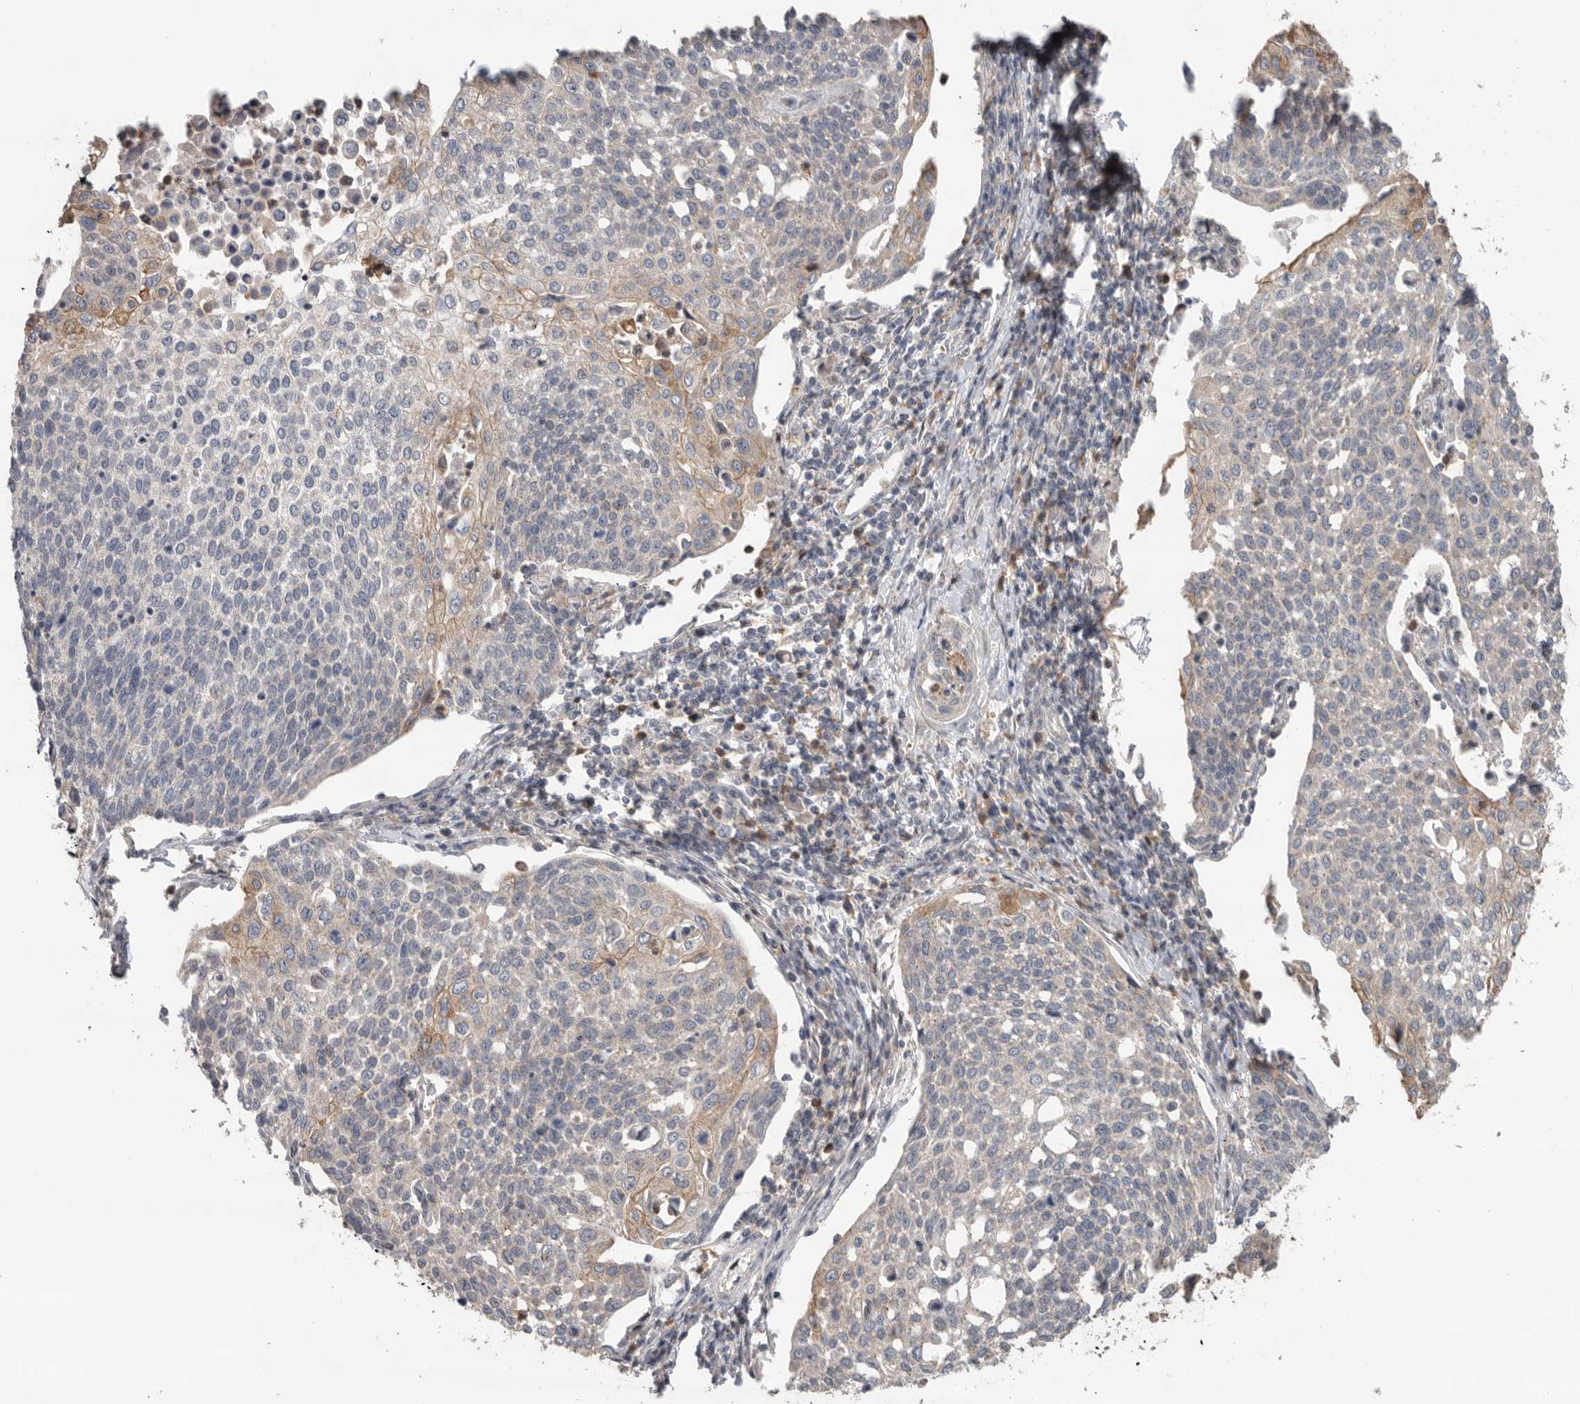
{"staining": {"intensity": "moderate", "quantity": "<25%", "location": "cytoplasmic/membranous"}, "tissue": "cervical cancer", "cell_type": "Tumor cells", "image_type": "cancer", "snomed": [{"axis": "morphology", "description": "Squamous cell carcinoma, NOS"}, {"axis": "topography", "description": "Cervix"}], "caption": "DAB (3,3'-diaminobenzidine) immunohistochemical staining of cervical cancer (squamous cell carcinoma) exhibits moderate cytoplasmic/membranous protein expression in approximately <25% of tumor cells.", "gene": "KLK5", "patient": {"sex": "female", "age": 34}}